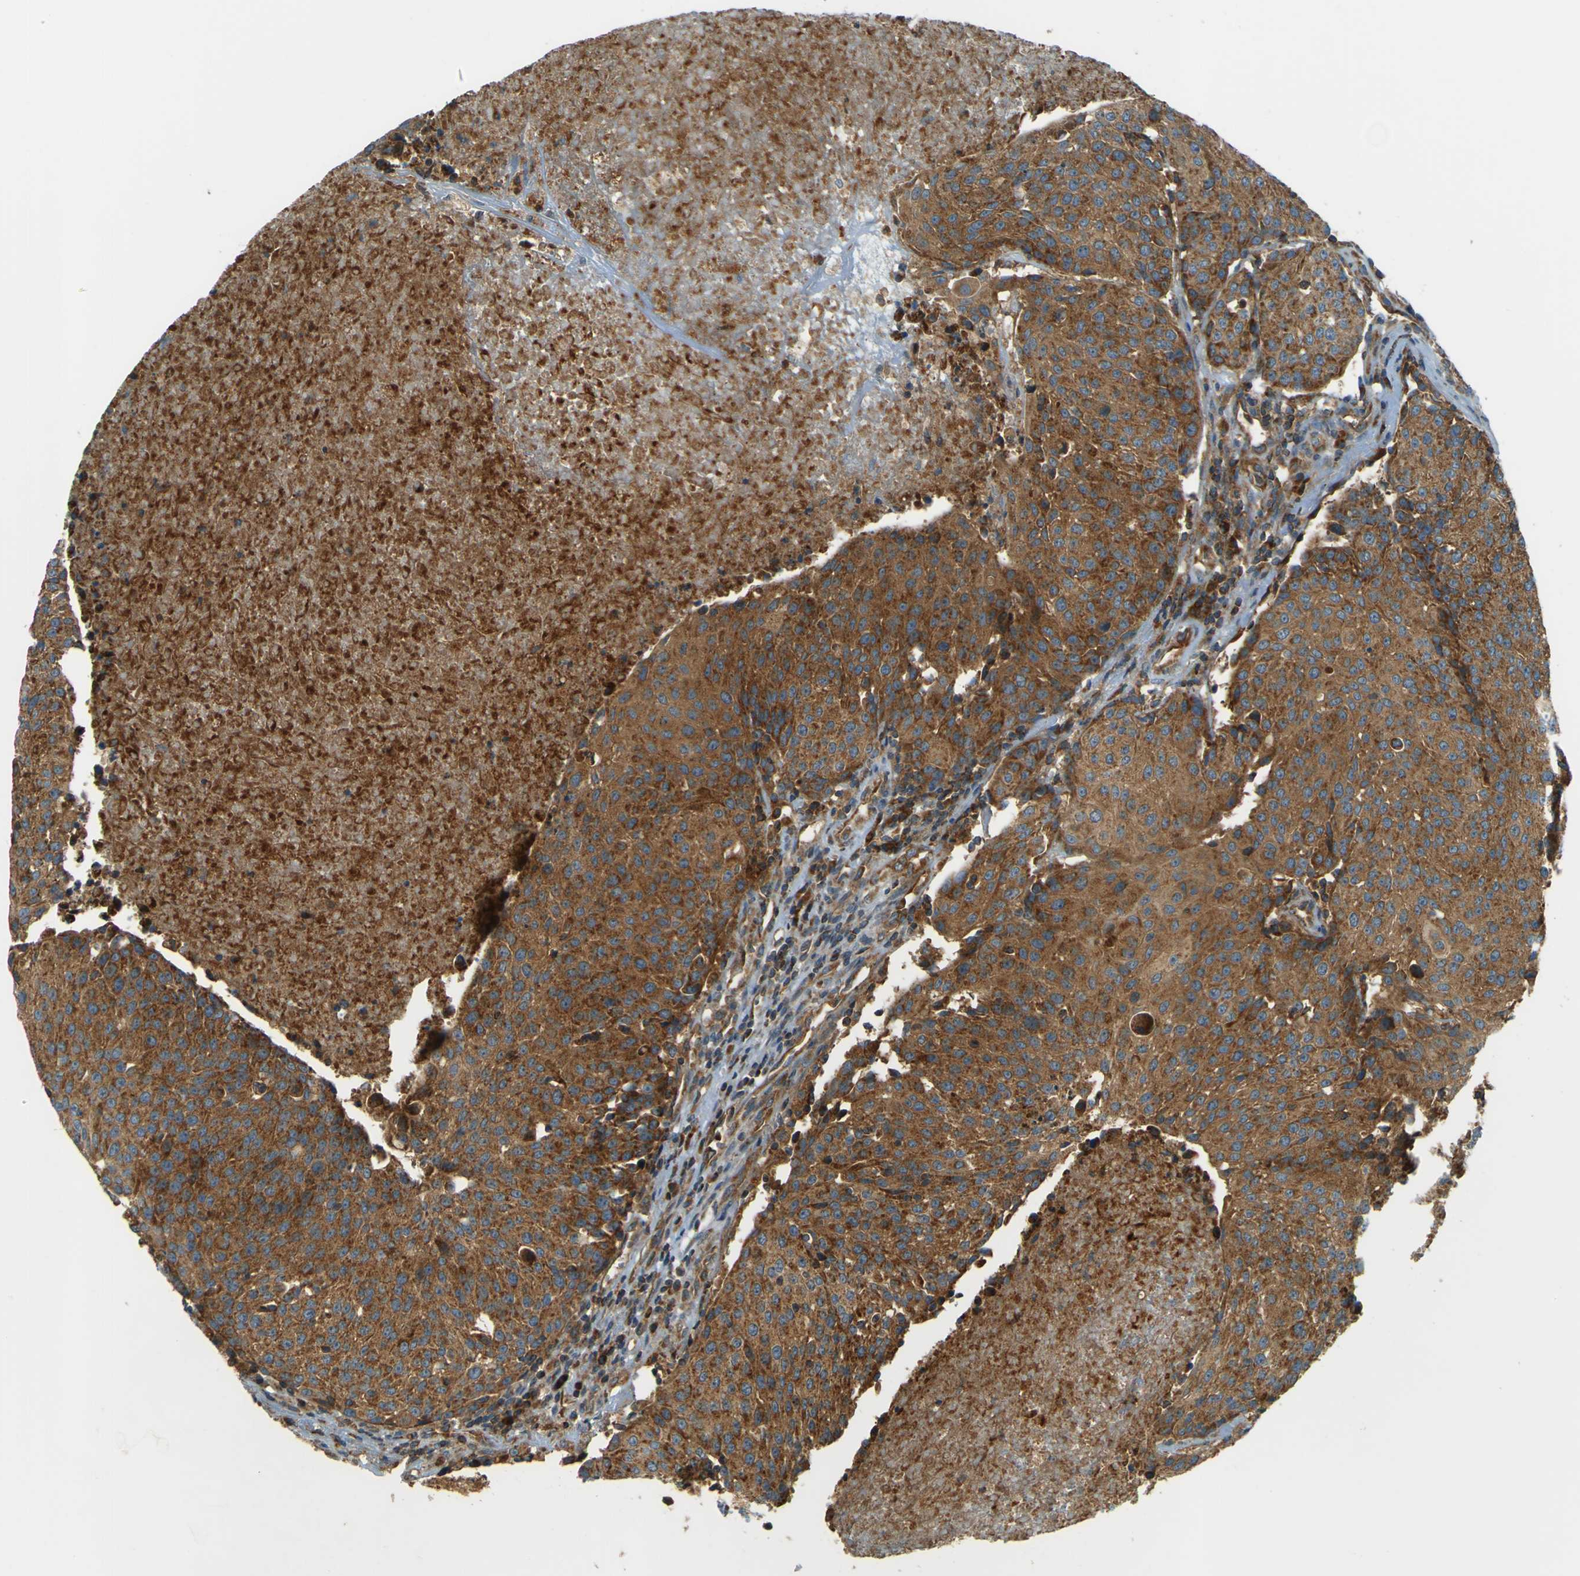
{"staining": {"intensity": "strong", "quantity": ">75%", "location": "cytoplasmic/membranous"}, "tissue": "urothelial cancer", "cell_type": "Tumor cells", "image_type": "cancer", "snomed": [{"axis": "morphology", "description": "Urothelial carcinoma, High grade"}, {"axis": "topography", "description": "Urinary bladder"}], "caption": "Approximately >75% of tumor cells in human urothelial cancer exhibit strong cytoplasmic/membranous protein positivity as visualized by brown immunohistochemical staining.", "gene": "DNAJC5", "patient": {"sex": "female", "age": 85}}